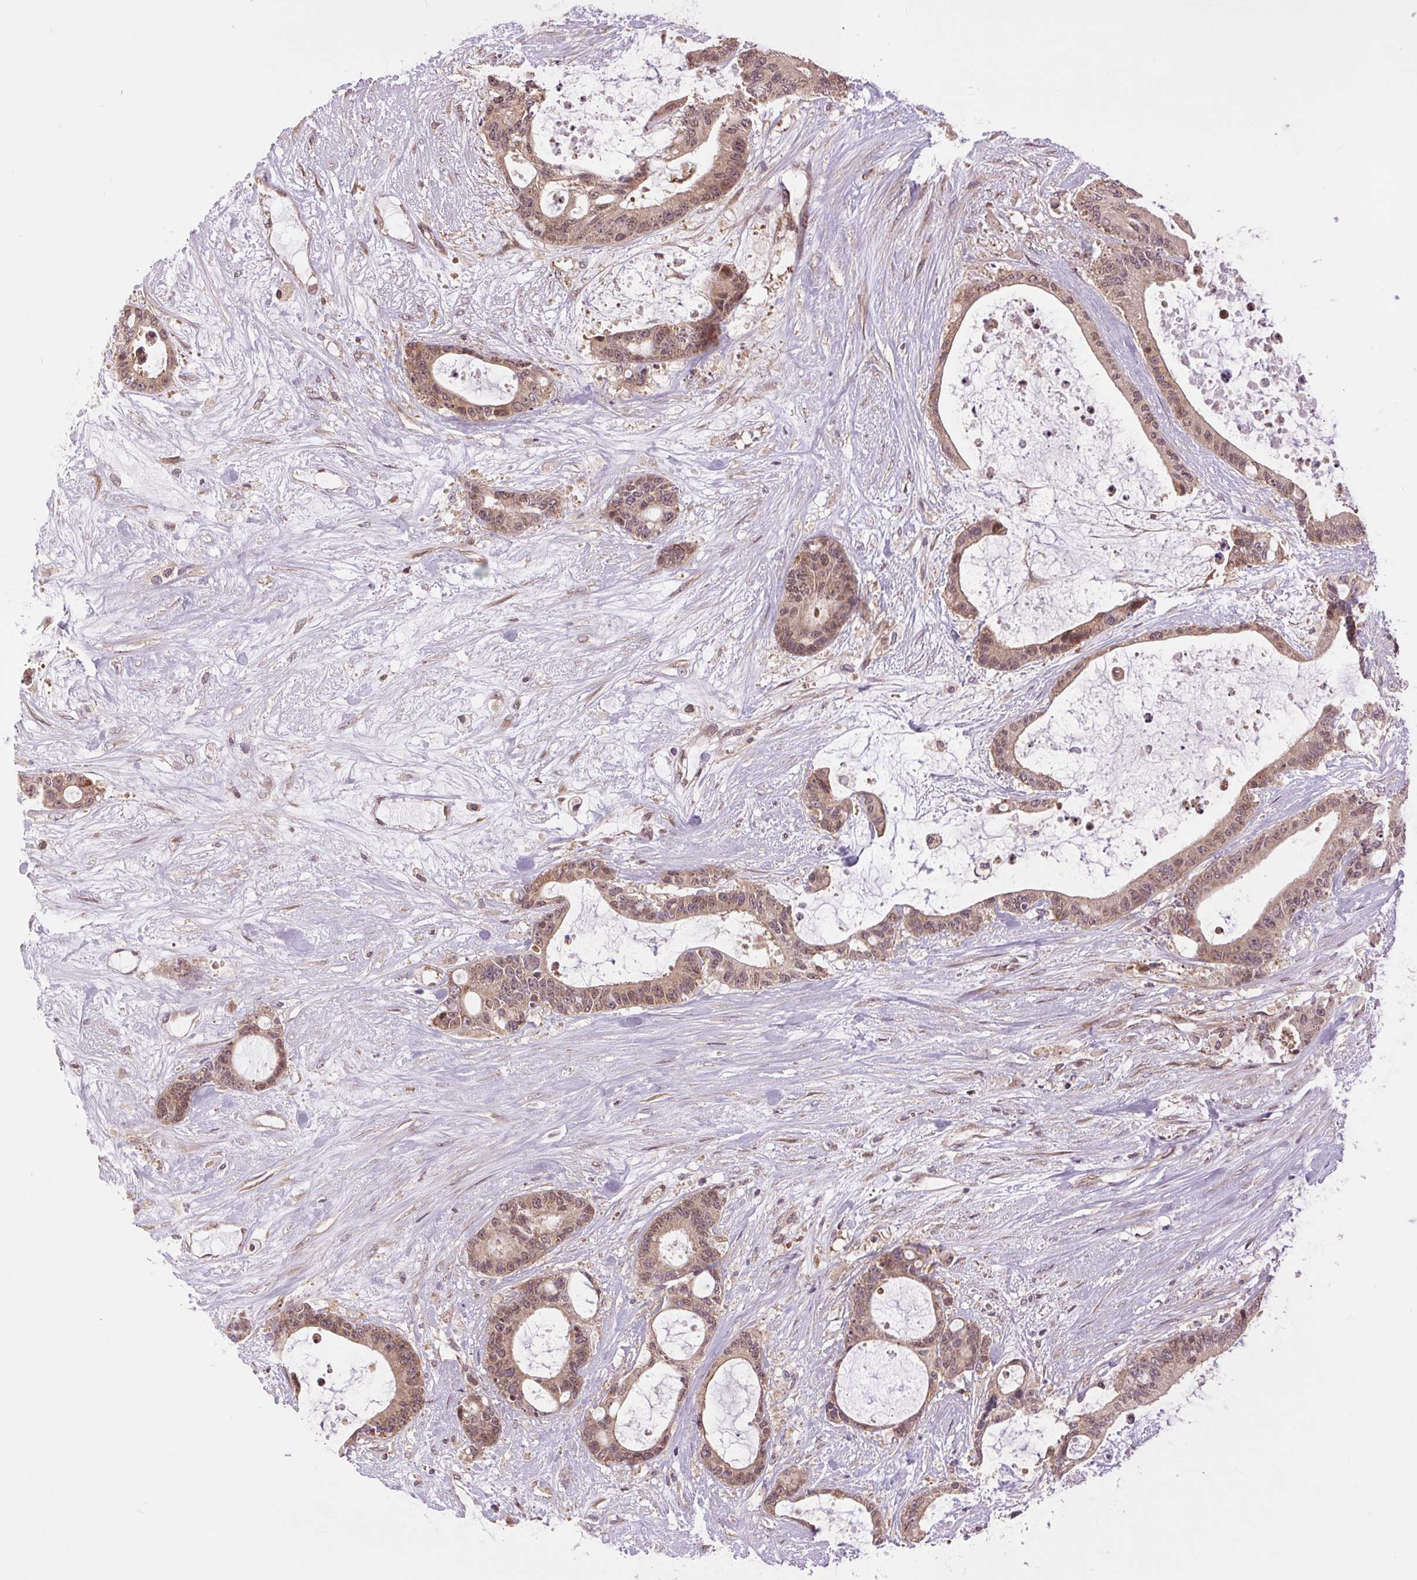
{"staining": {"intensity": "weak", "quantity": ">75%", "location": "cytoplasmic/membranous"}, "tissue": "liver cancer", "cell_type": "Tumor cells", "image_type": "cancer", "snomed": [{"axis": "morphology", "description": "Normal tissue, NOS"}, {"axis": "morphology", "description": "Cholangiocarcinoma"}, {"axis": "topography", "description": "Liver"}, {"axis": "topography", "description": "Peripheral nerve tissue"}], "caption": "Cholangiocarcinoma (liver) stained for a protein (brown) displays weak cytoplasmic/membranous positive staining in approximately >75% of tumor cells.", "gene": "BTF3L4", "patient": {"sex": "female", "age": 73}}